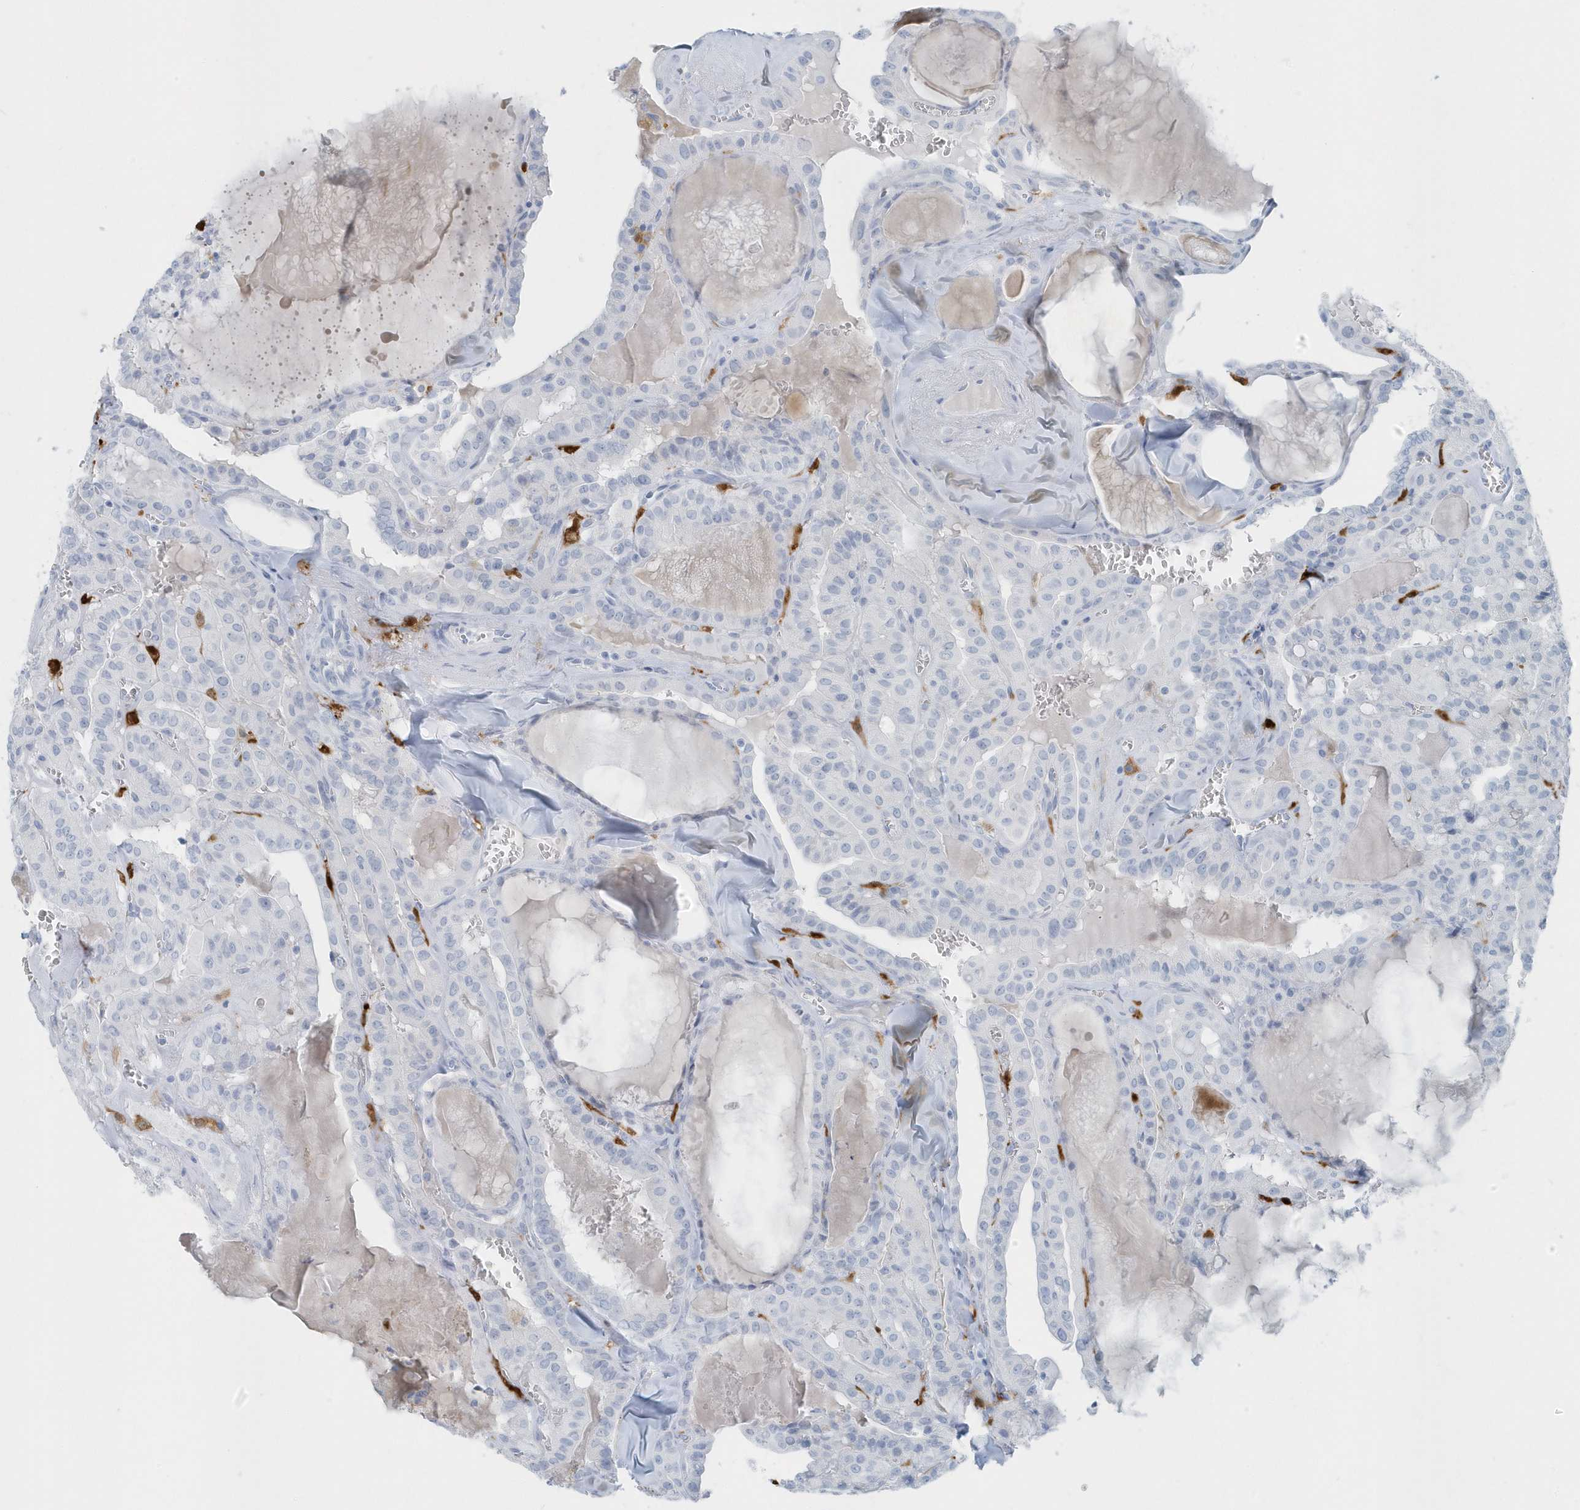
{"staining": {"intensity": "negative", "quantity": "none", "location": "none"}, "tissue": "thyroid cancer", "cell_type": "Tumor cells", "image_type": "cancer", "snomed": [{"axis": "morphology", "description": "Papillary adenocarcinoma, NOS"}, {"axis": "topography", "description": "Thyroid gland"}], "caption": "A high-resolution histopathology image shows IHC staining of papillary adenocarcinoma (thyroid), which demonstrates no significant staining in tumor cells.", "gene": "FAM98A", "patient": {"sex": "male", "age": 52}}